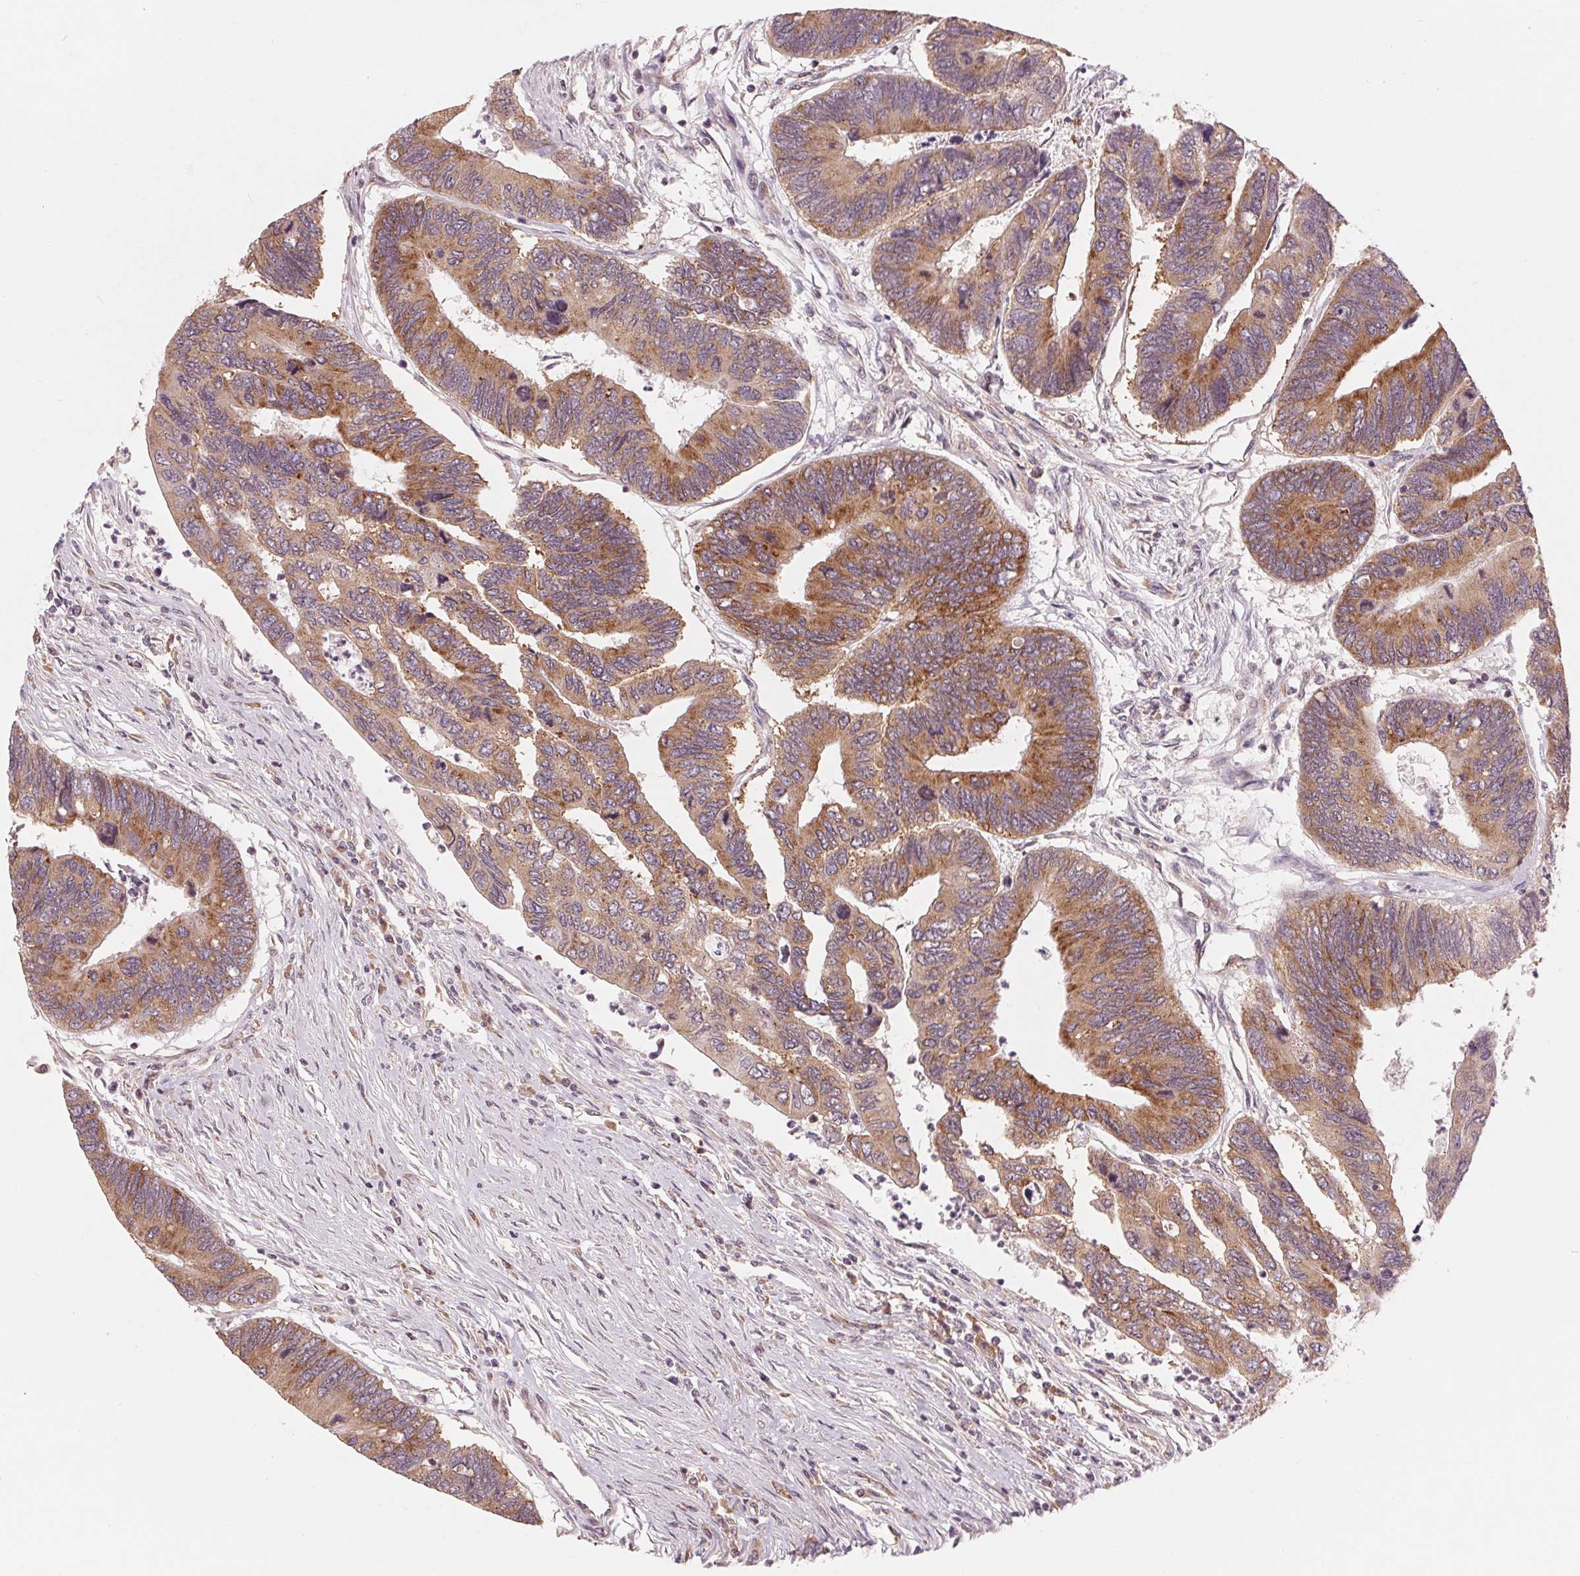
{"staining": {"intensity": "moderate", "quantity": ">75%", "location": "cytoplasmic/membranous"}, "tissue": "colorectal cancer", "cell_type": "Tumor cells", "image_type": "cancer", "snomed": [{"axis": "morphology", "description": "Adenocarcinoma, NOS"}, {"axis": "topography", "description": "Colon"}], "caption": "Immunohistochemistry photomicrograph of adenocarcinoma (colorectal) stained for a protein (brown), which exhibits medium levels of moderate cytoplasmic/membranous positivity in about >75% of tumor cells.", "gene": "GIGYF2", "patient": {"sex": "female", "age": 67}}